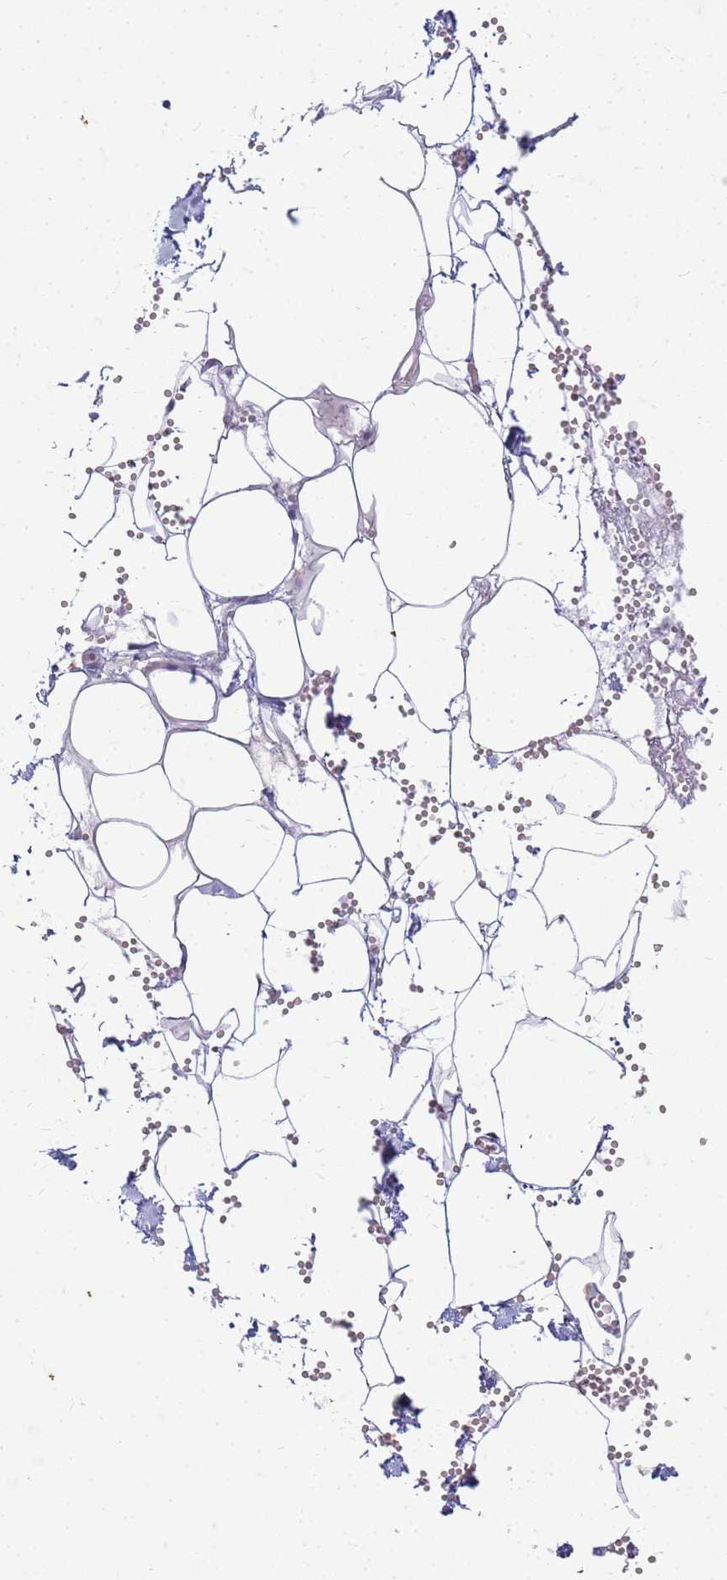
{"staining": {"intensity": "negative", "quantity": "none", "location": "none"}, "tissue": "adipose tissue", "cell_type": "Adipocytes", "image_type": "normal", "snomed": [{"axis": "morphology", "description": "Normal tissue, NOS"}, {"axis": "topography", "description": "Gallbladder"}, {"axis": "topography", "description": "Peripheral nerve tissue"}], "caption": "Unremarkable adipose tissue was stained to show a protein in brown. There is no significant expression in adipocytes.", "gene": "CFAP100", "patient": {"sex": "male", "age": 38}}